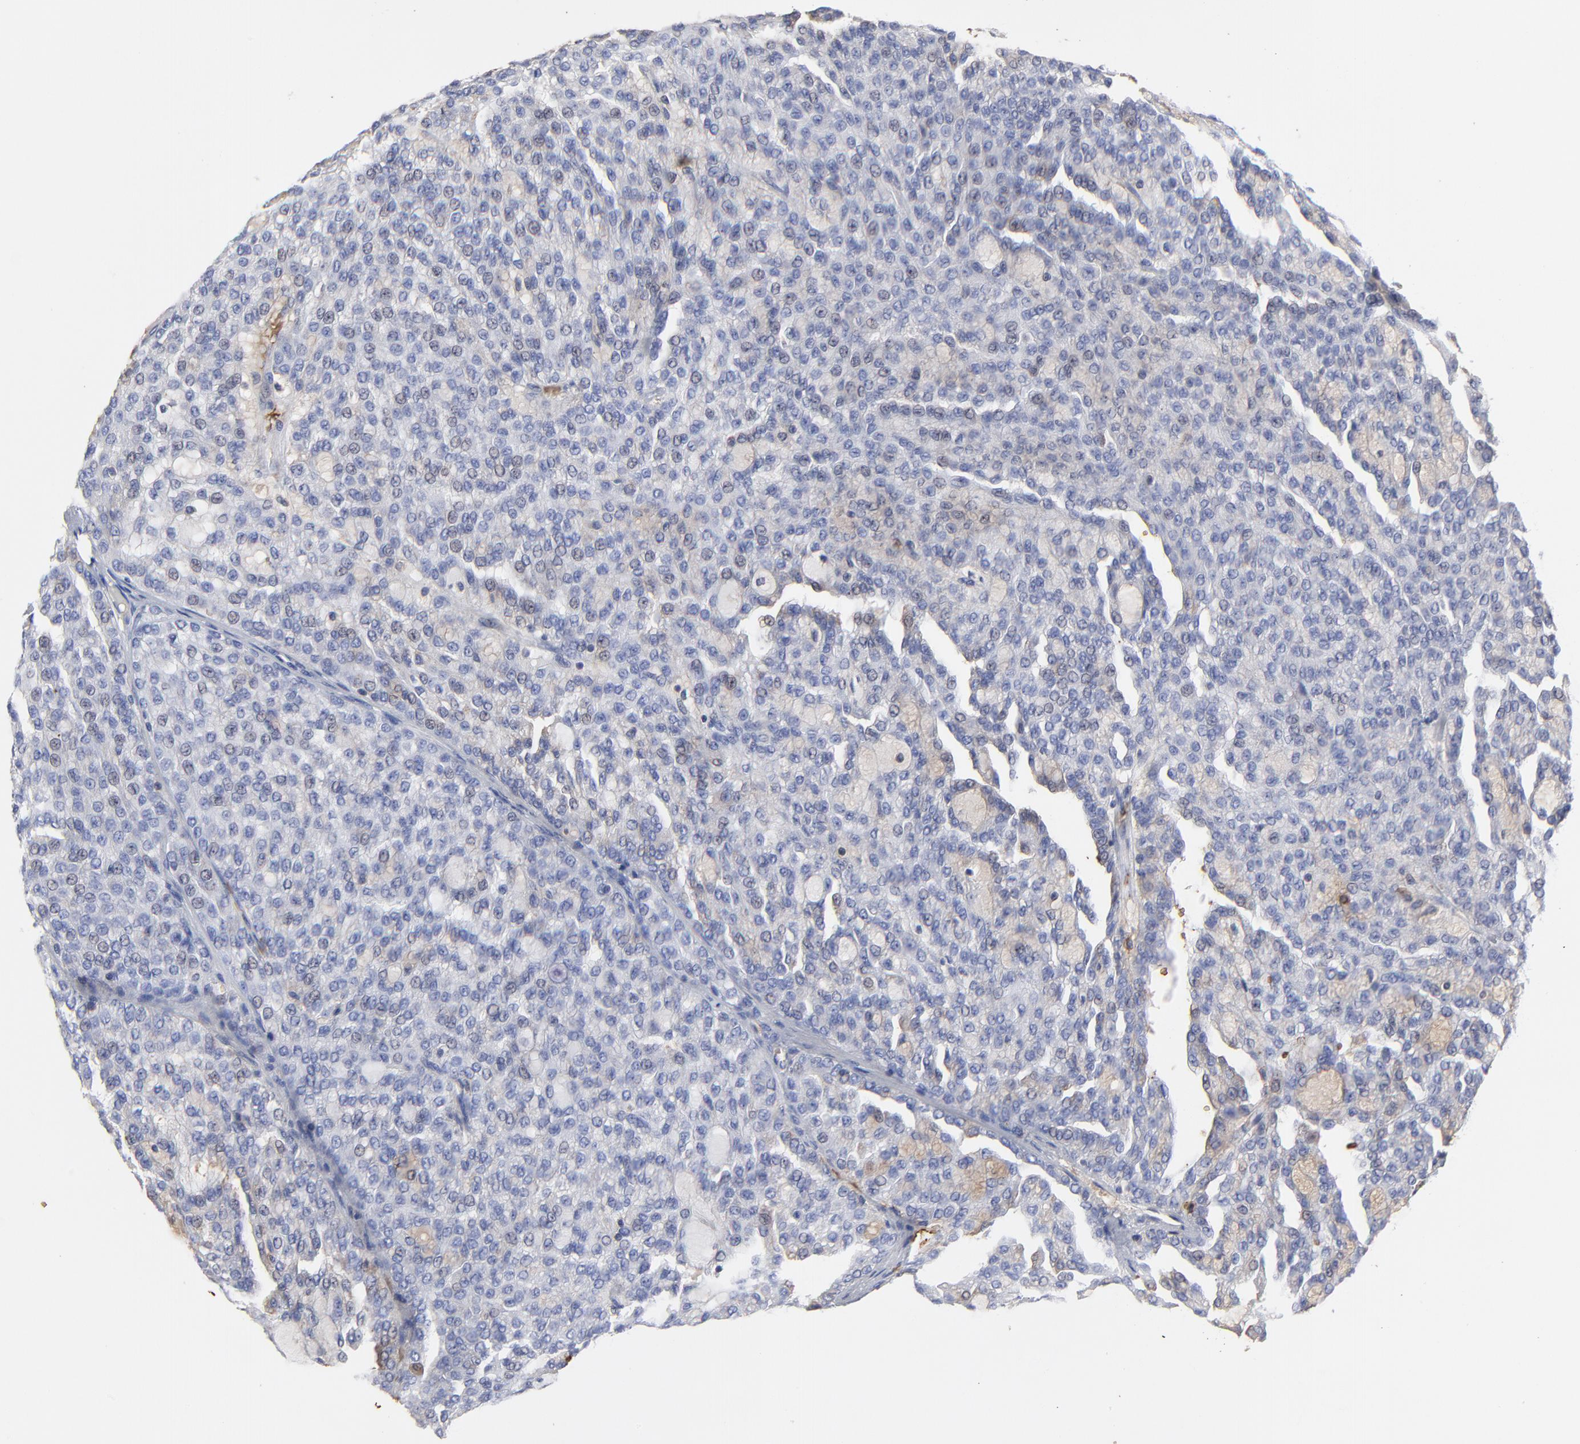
{"staining": {"intensity": "negative", "quantity": "none", "location": "none"}, "tissue": "renal cancer", "cell_type": "Tumor cells", "image_type": "cancer", "snomed": [{"axis": "morphology", "description": "Adenocarcinoma, NOS"}, {"axis": "topography", "description": "Kidney"}], "caption": "Tumor cells show no significant protein staining in renal cancer (adenocarcinoma).", "gene": "PAG1", "patient": {"sex": "male", "age": 63}}